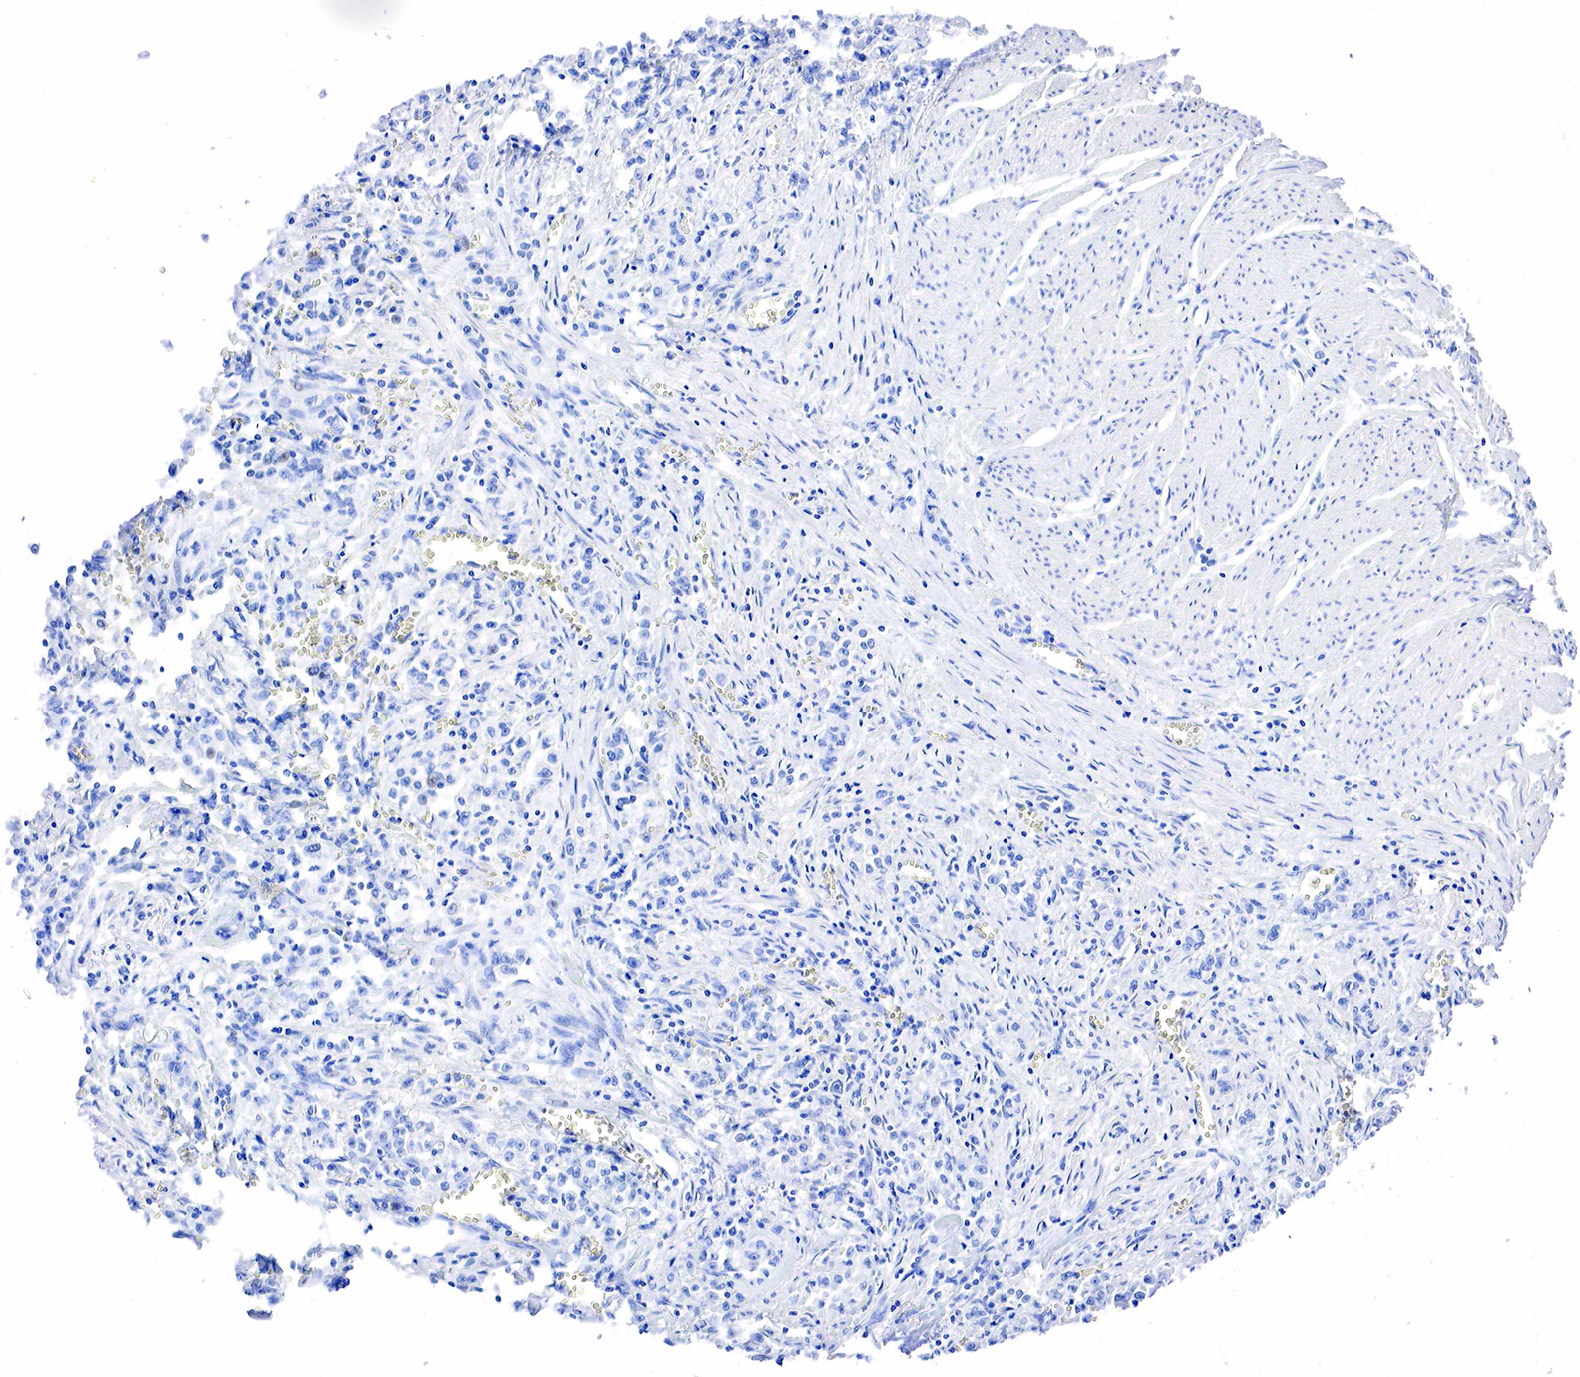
{"staining": {"intensity": "negative", "quantity": "none", "location": "none"}, "tissue": "stomach cancer", "cell_type": "Tumor cells", "image_type": "cancer", "snomed": [{"axis": "morphology", "description": "Adenocarcinoma, NOS"}, {"axis": "topography", "description": "Stomach"}], "caption": "The immunohistochemistry (IHC) image has no significant expression in tumor cells of stomach cancer tissue.", "gene": "PTH", "patient": {"sex": "male", "age": 72}}